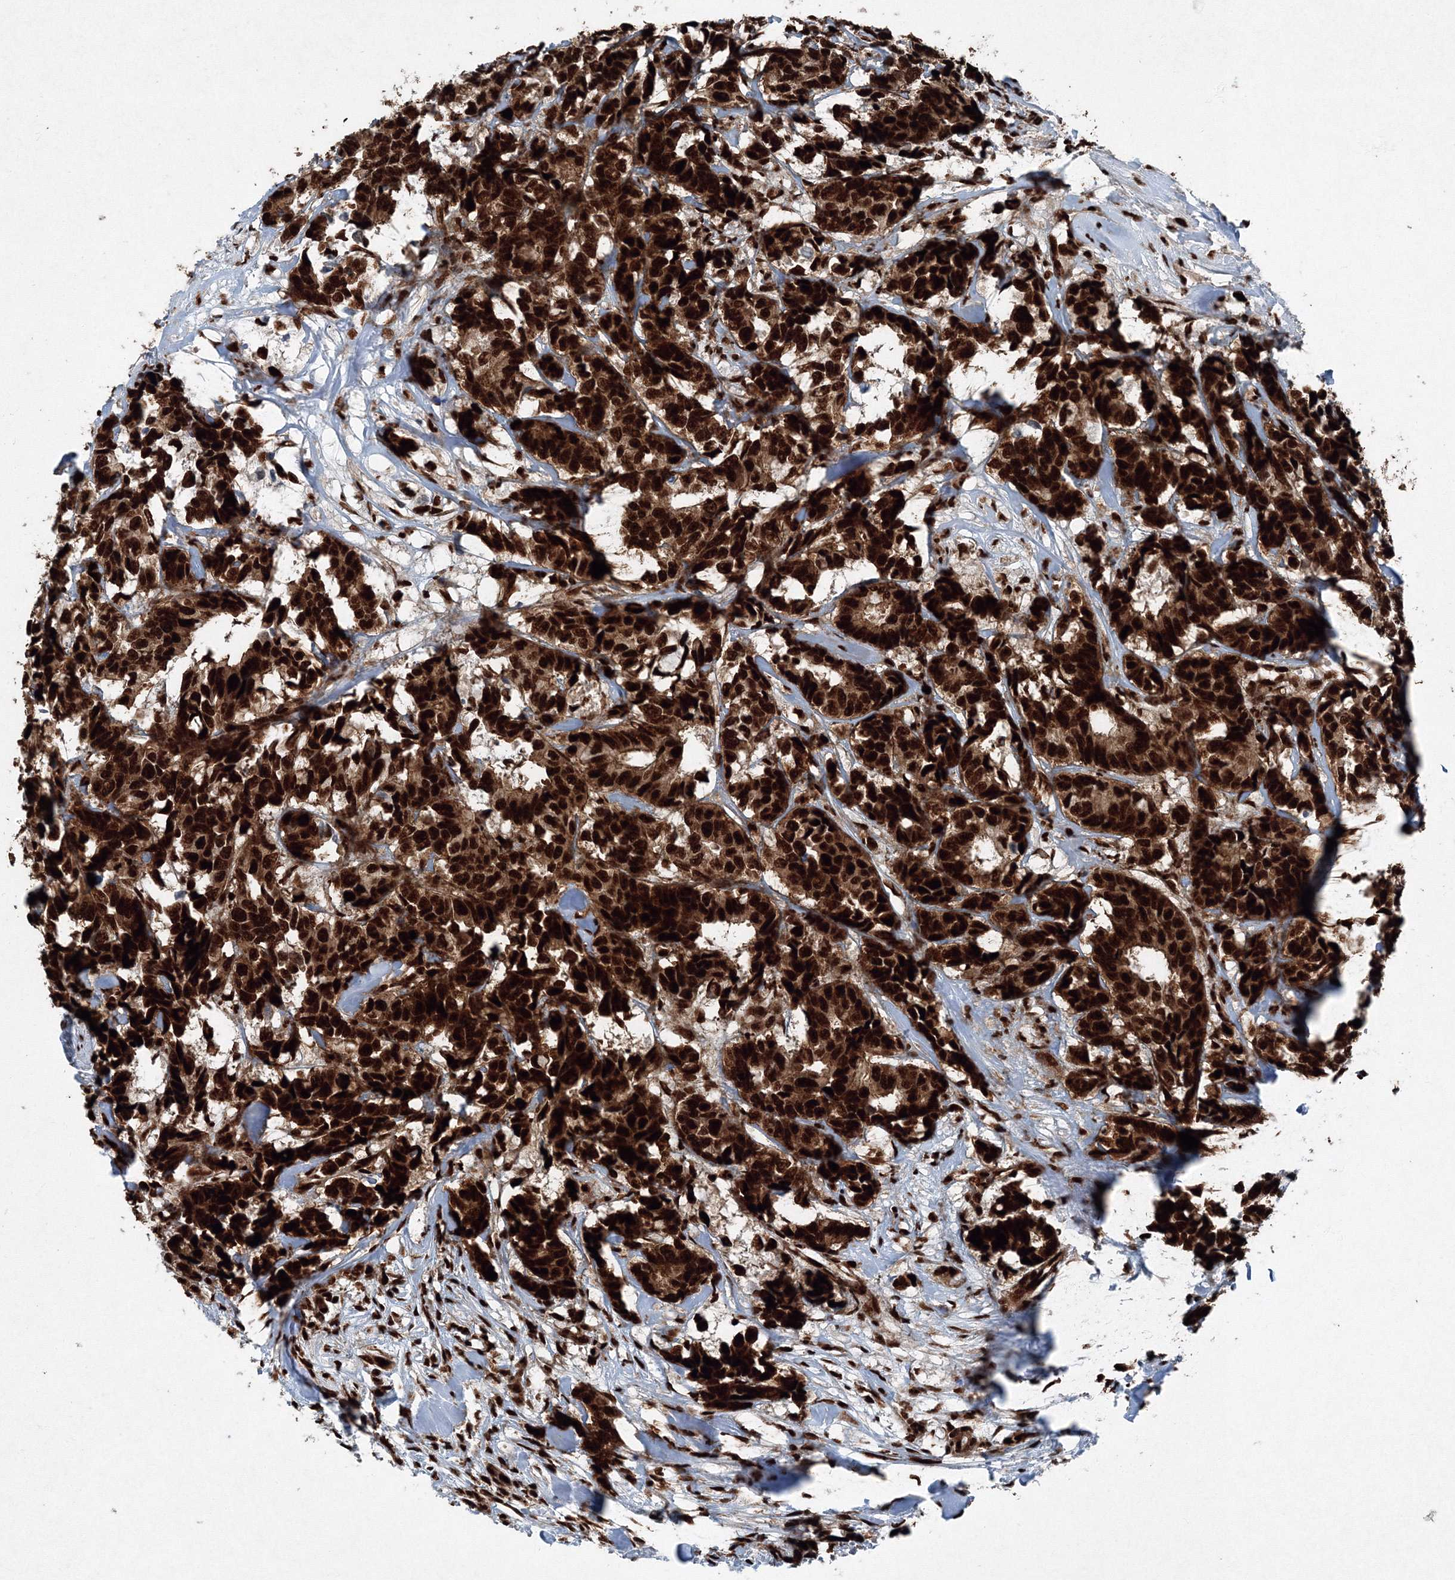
{"staining": {"intensity": "strong", "quantity": ">75%", "location": "cytoplasmic/membranous,nuclear"}, "tissue": "breast cancer", "cell_type": "Tumor cells", "image_type": "cancer", "snomed": [{"axis": "morphology", "description": "Duct carcinoma"}, {"axis": "topography", "description": "Breast"}], "caption": "An image showing strong cytoplasmic/membranous and nuclear expression in about >75% of tumor cells in breast cancer, as visualized by brown immunohistochemical staining.", "gene": "SNRPC", "patient": {"sex": "female", "age": 87}}